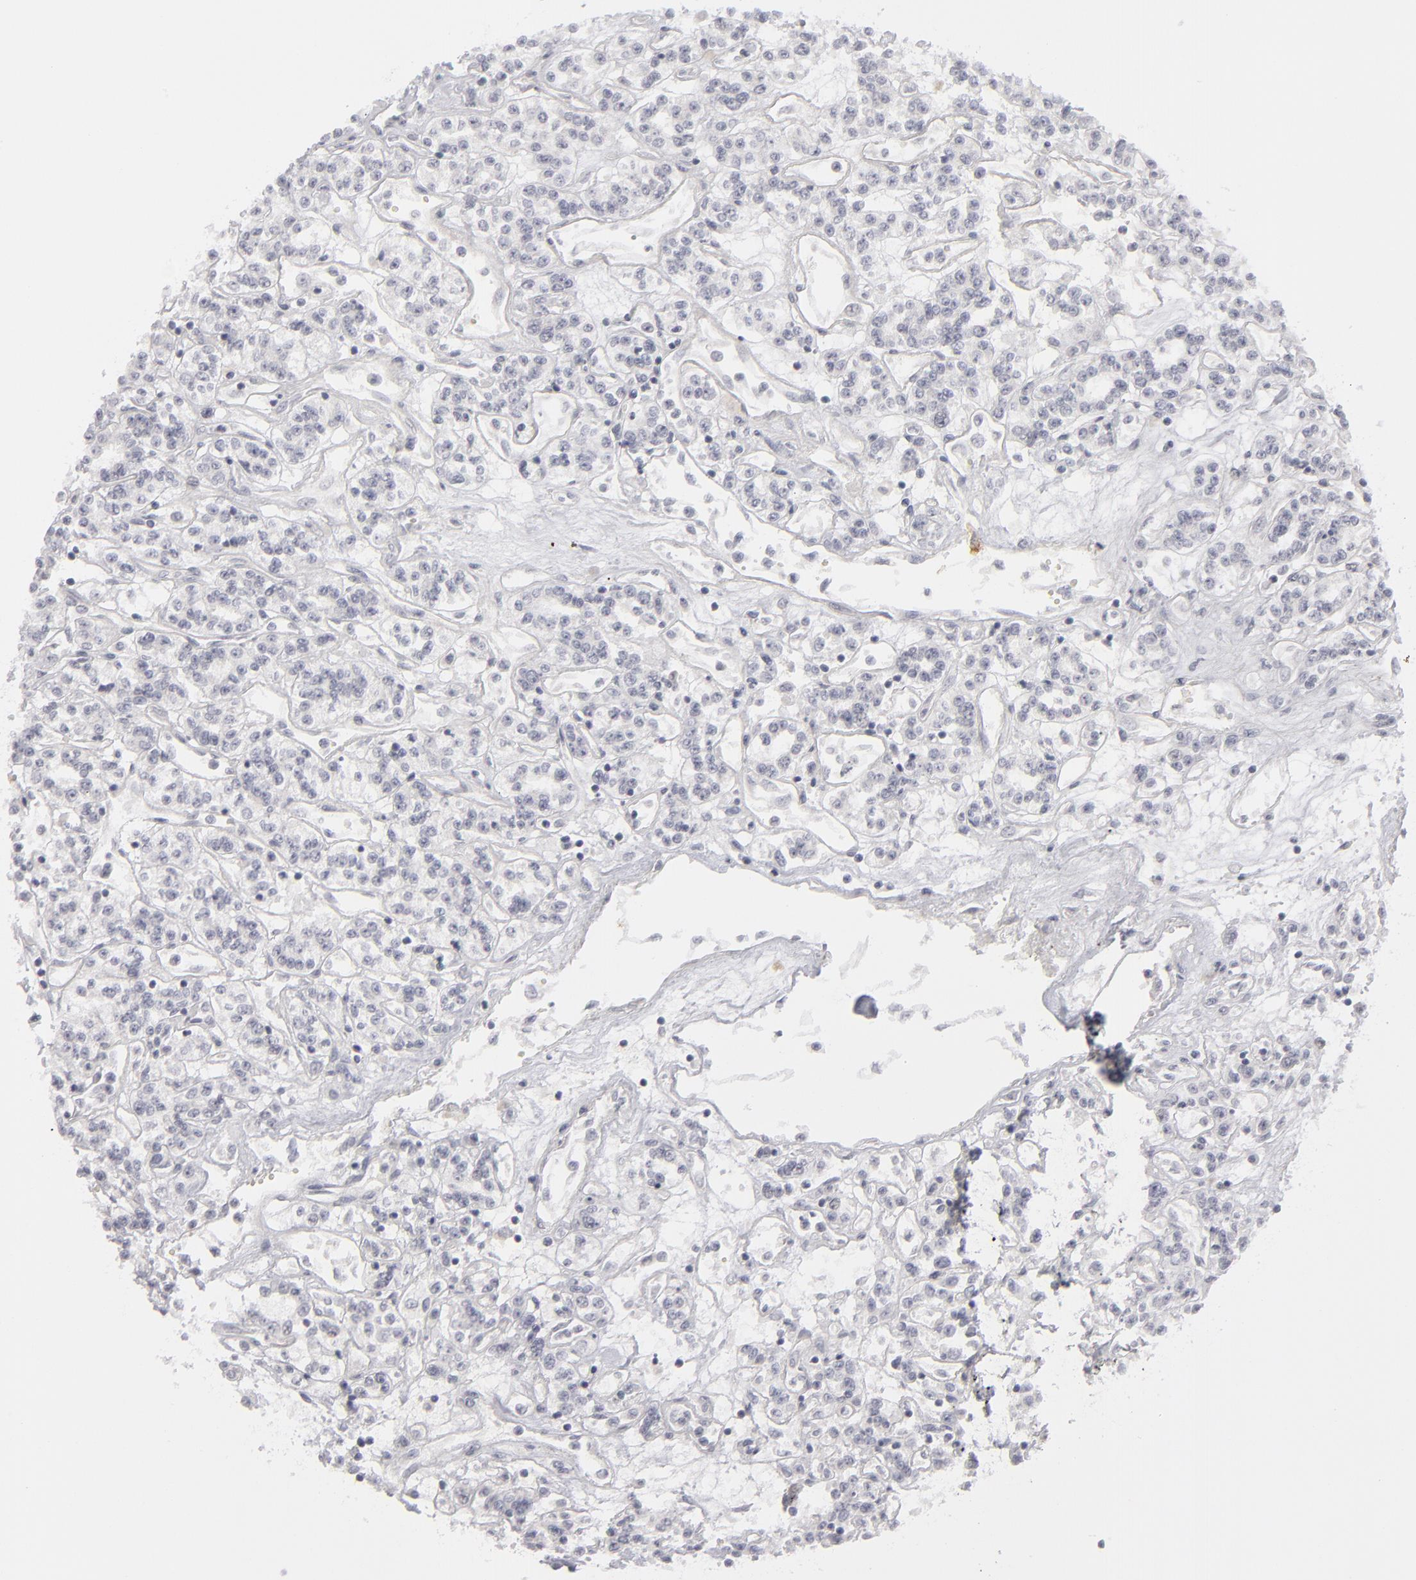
{"staining": {"intensity": "negative", "quantity": "none", "location": "none"}, "tissue": "renal cancer", "cell_type": "Tumor cells", "image_type": "cancer", "snomed": [{"axis": "morphology", "description": "Adenocarcinoma, NOS"}, {"axis": "topography", "description": "Kidney"}], "caption": "Immunohistochemistry of renal adenocarcinoma shows no expression in tumor cells. Brightfield microscopy of IHC stained with DAB (brown) and hematoxylin (blue), captured at high magnification.", "gene": "KIAA1210", "patient": {"sex": "female", "age": 76}}